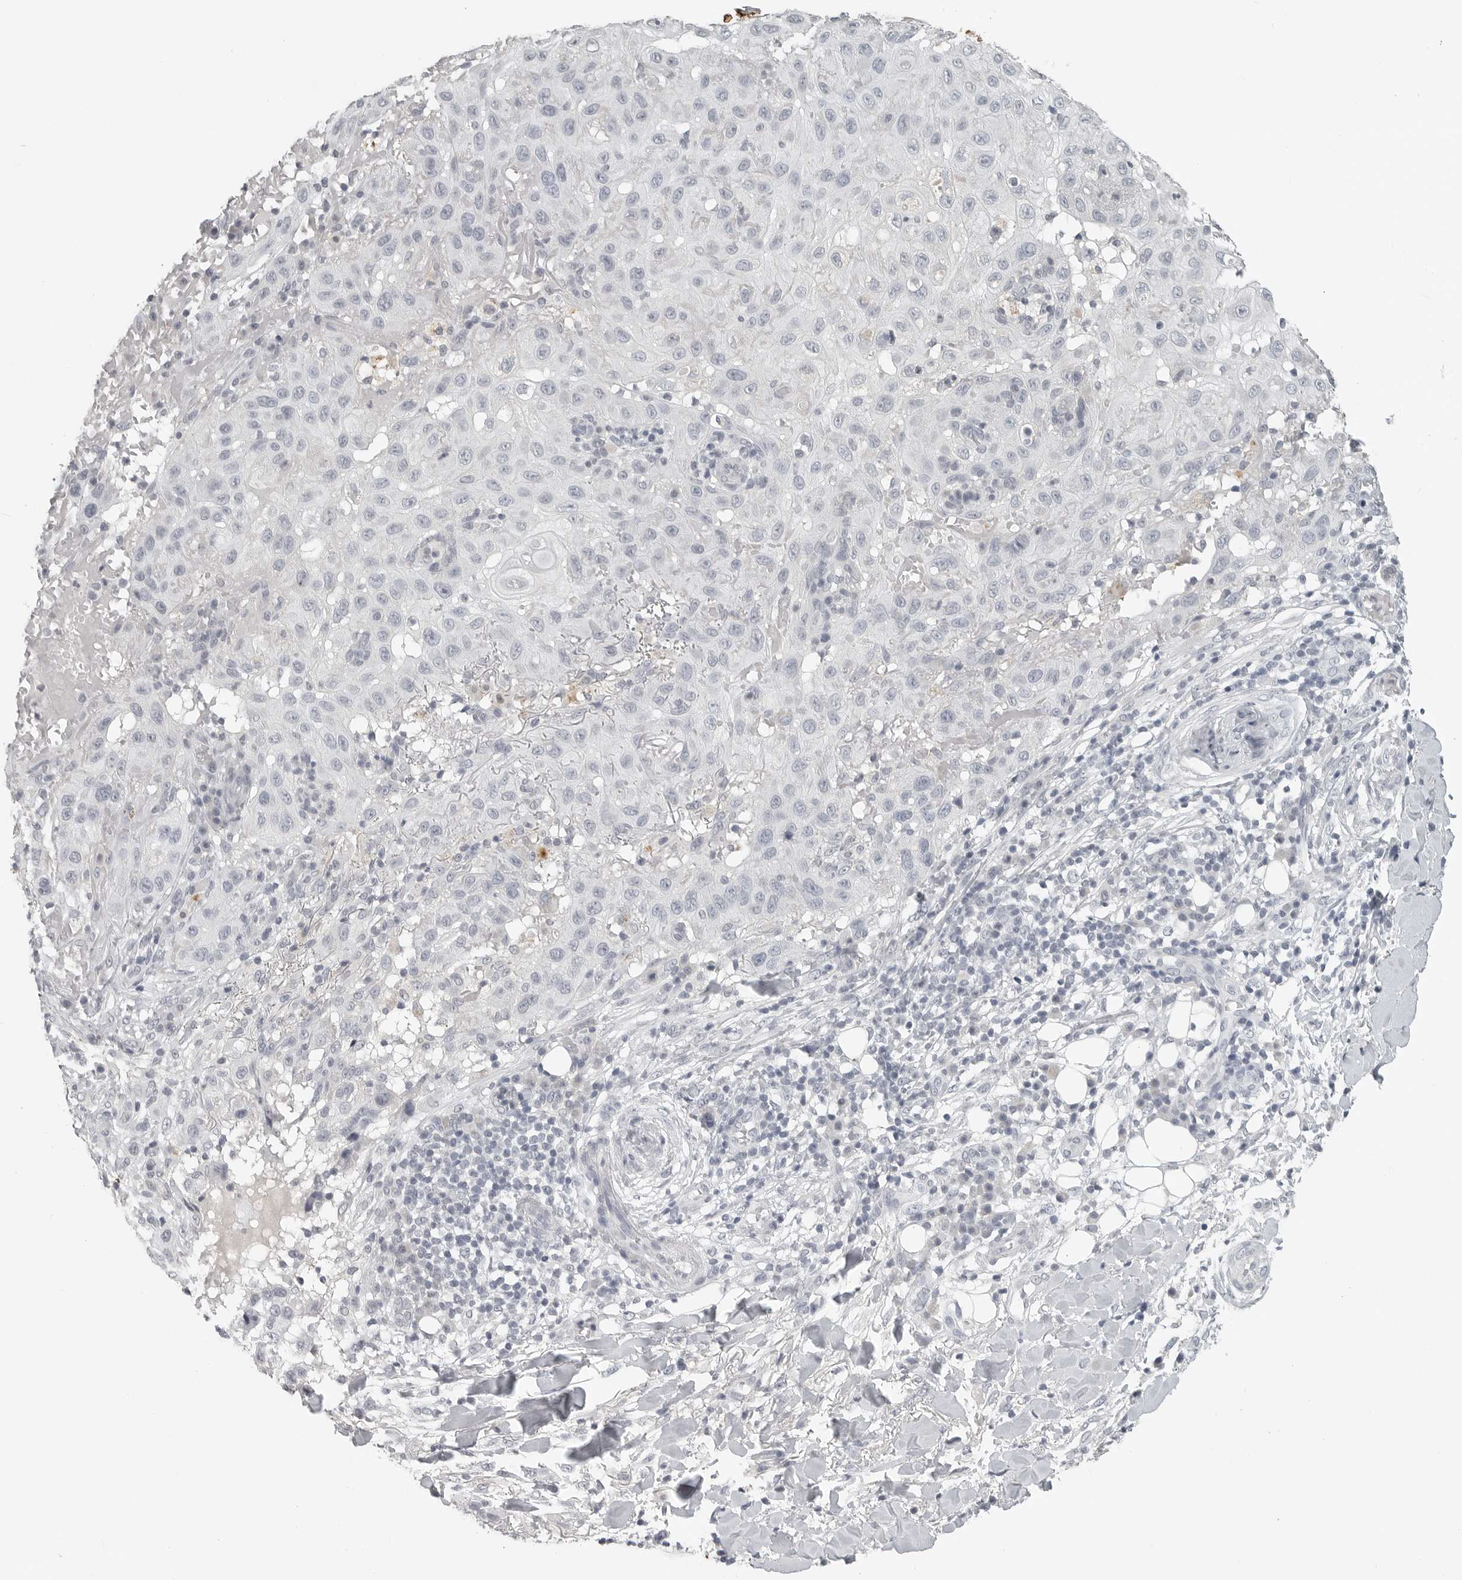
{"staining": {"intensity": "negative", "quantity": "none", "location": "none"}, "tissue": "skin cancer", "cell_type": "Tumor cells", "image_type": "cancer", "snomed": [{"axis": "morphology", "description": "Normal tissue, NOS"}, {"axis": "morphology", "description": "Squamous cell carcinoma, NOS"}, {"axis": "topography", "description": "Skin"}], "caption": "This is an immunohistochemistry (IHC) photomicrograph of human skin cancer (squamous cell carcinoma). There is no expression in tumor cells.", "gene": "BPIFA1", "patient": {"sex": "female", "age": 96}}